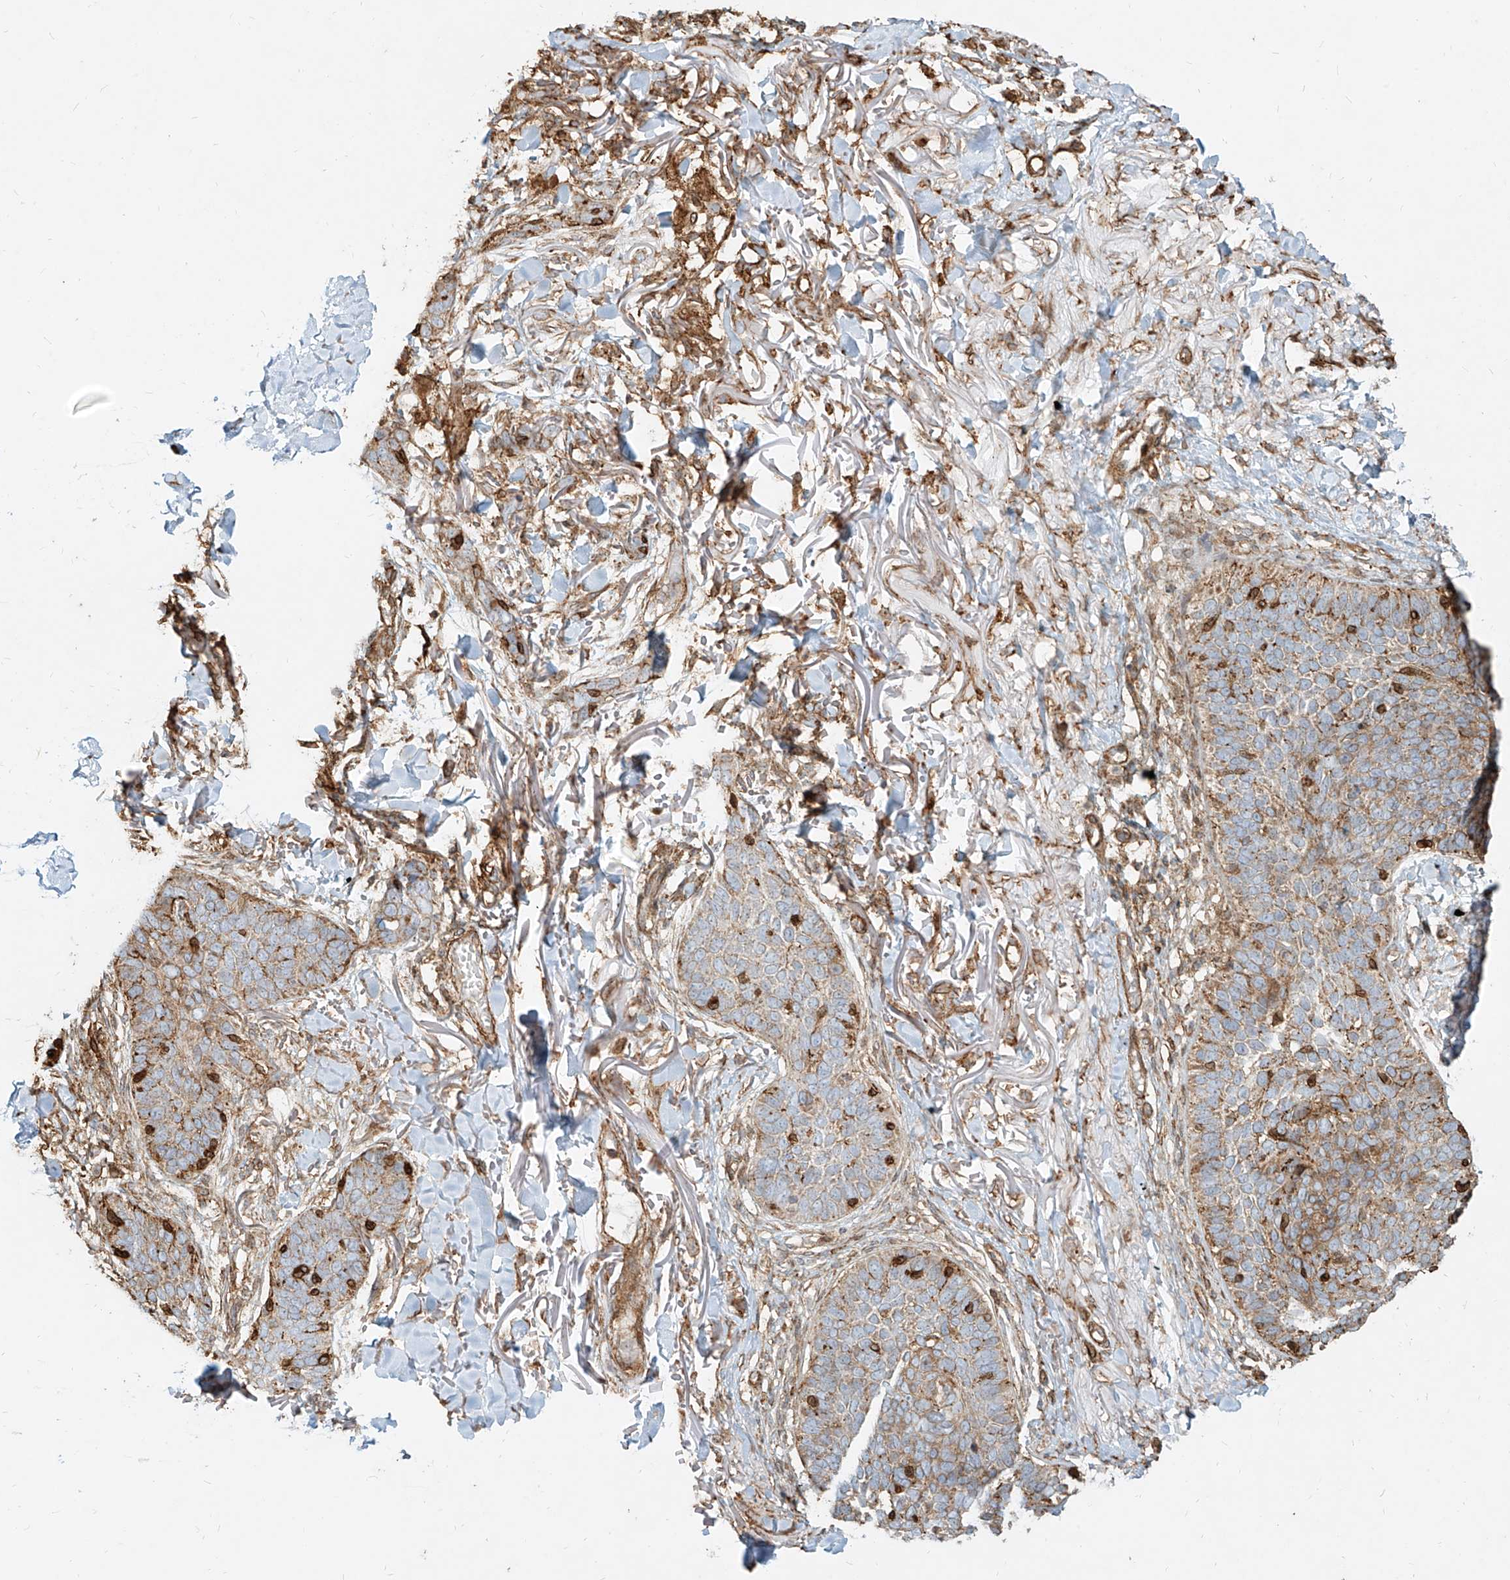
{"staining": {"intensity": "weak", "quantity": "25%-75%", "location": "cytoplasmic/membranous"}, "tissue": "skin cancer", "cell_type": "Tumor cells", "image_type": "cancer", "snomed": [{"axis": "morphology", "description": "Basal cell carcinoma"}, {"axis": "topography", "description": "Skin"}], "caption": "DAB (3,3'-diaminobenzidine) immunohistochemical staining of skin cancer displays weak cytoplasmic/membranous protein expression in approximately 25%-75% of tumor cells.", "gene": "MTX2", "patient": {"sex": "male", "age": 85}}